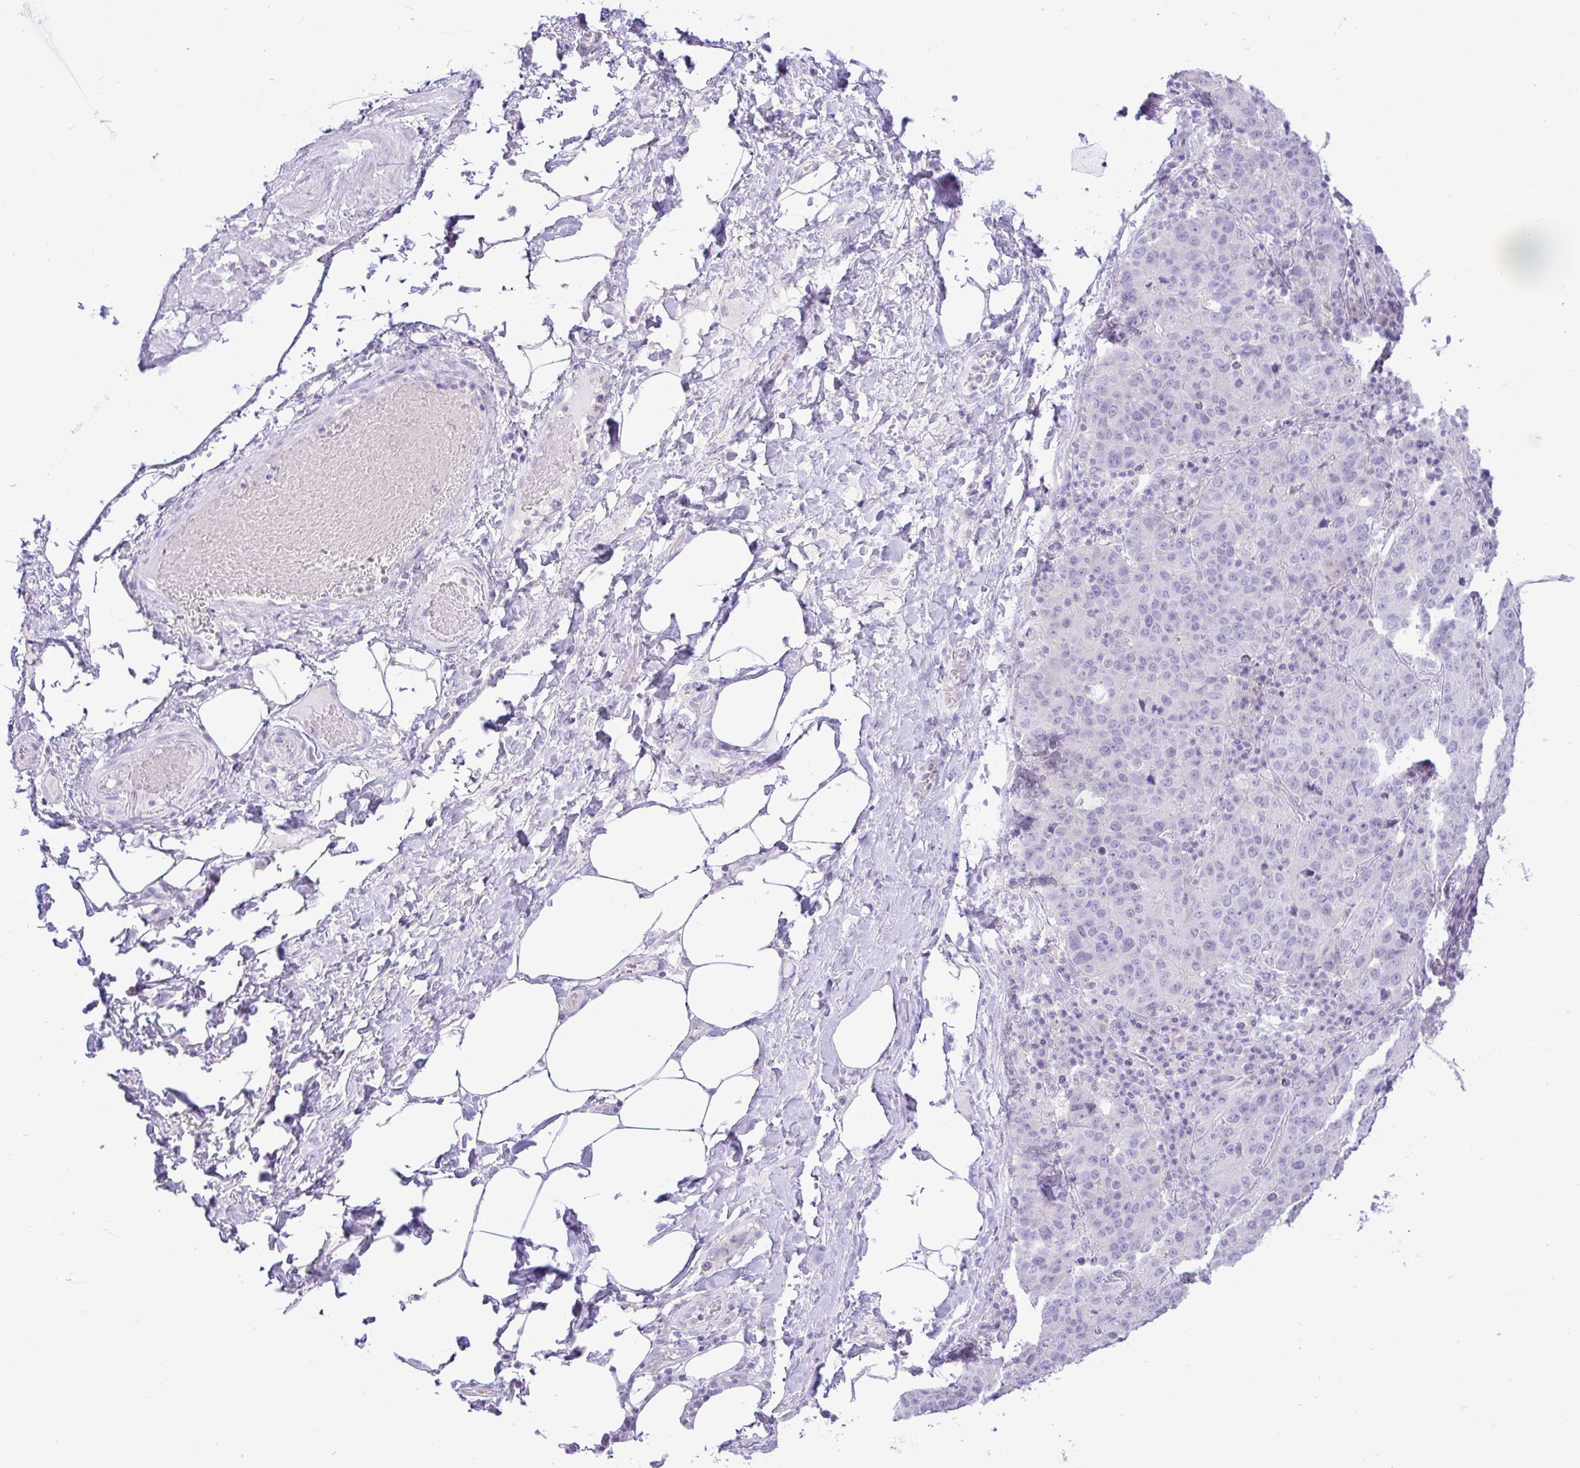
{"staining": {"intensity": "negative", "quantity": "none", "location": "none"}, "tissue": "stomach cancer", "cell_type": "Tumor cells", "image_type": "cancer", "snomed": [{"axis": "morphology", "description": "Adenocarcinoma, NOS"}, {"axis": "topography", "description": "Stomach"}], "caption": "IHC image of neoplastic tissue: adenocarcinoma (stomach) stained with DAB reveals no significant protein staining in tumor cells.", "gene": "ZNF101", "patient": {"sex": "male", "age": 71}}